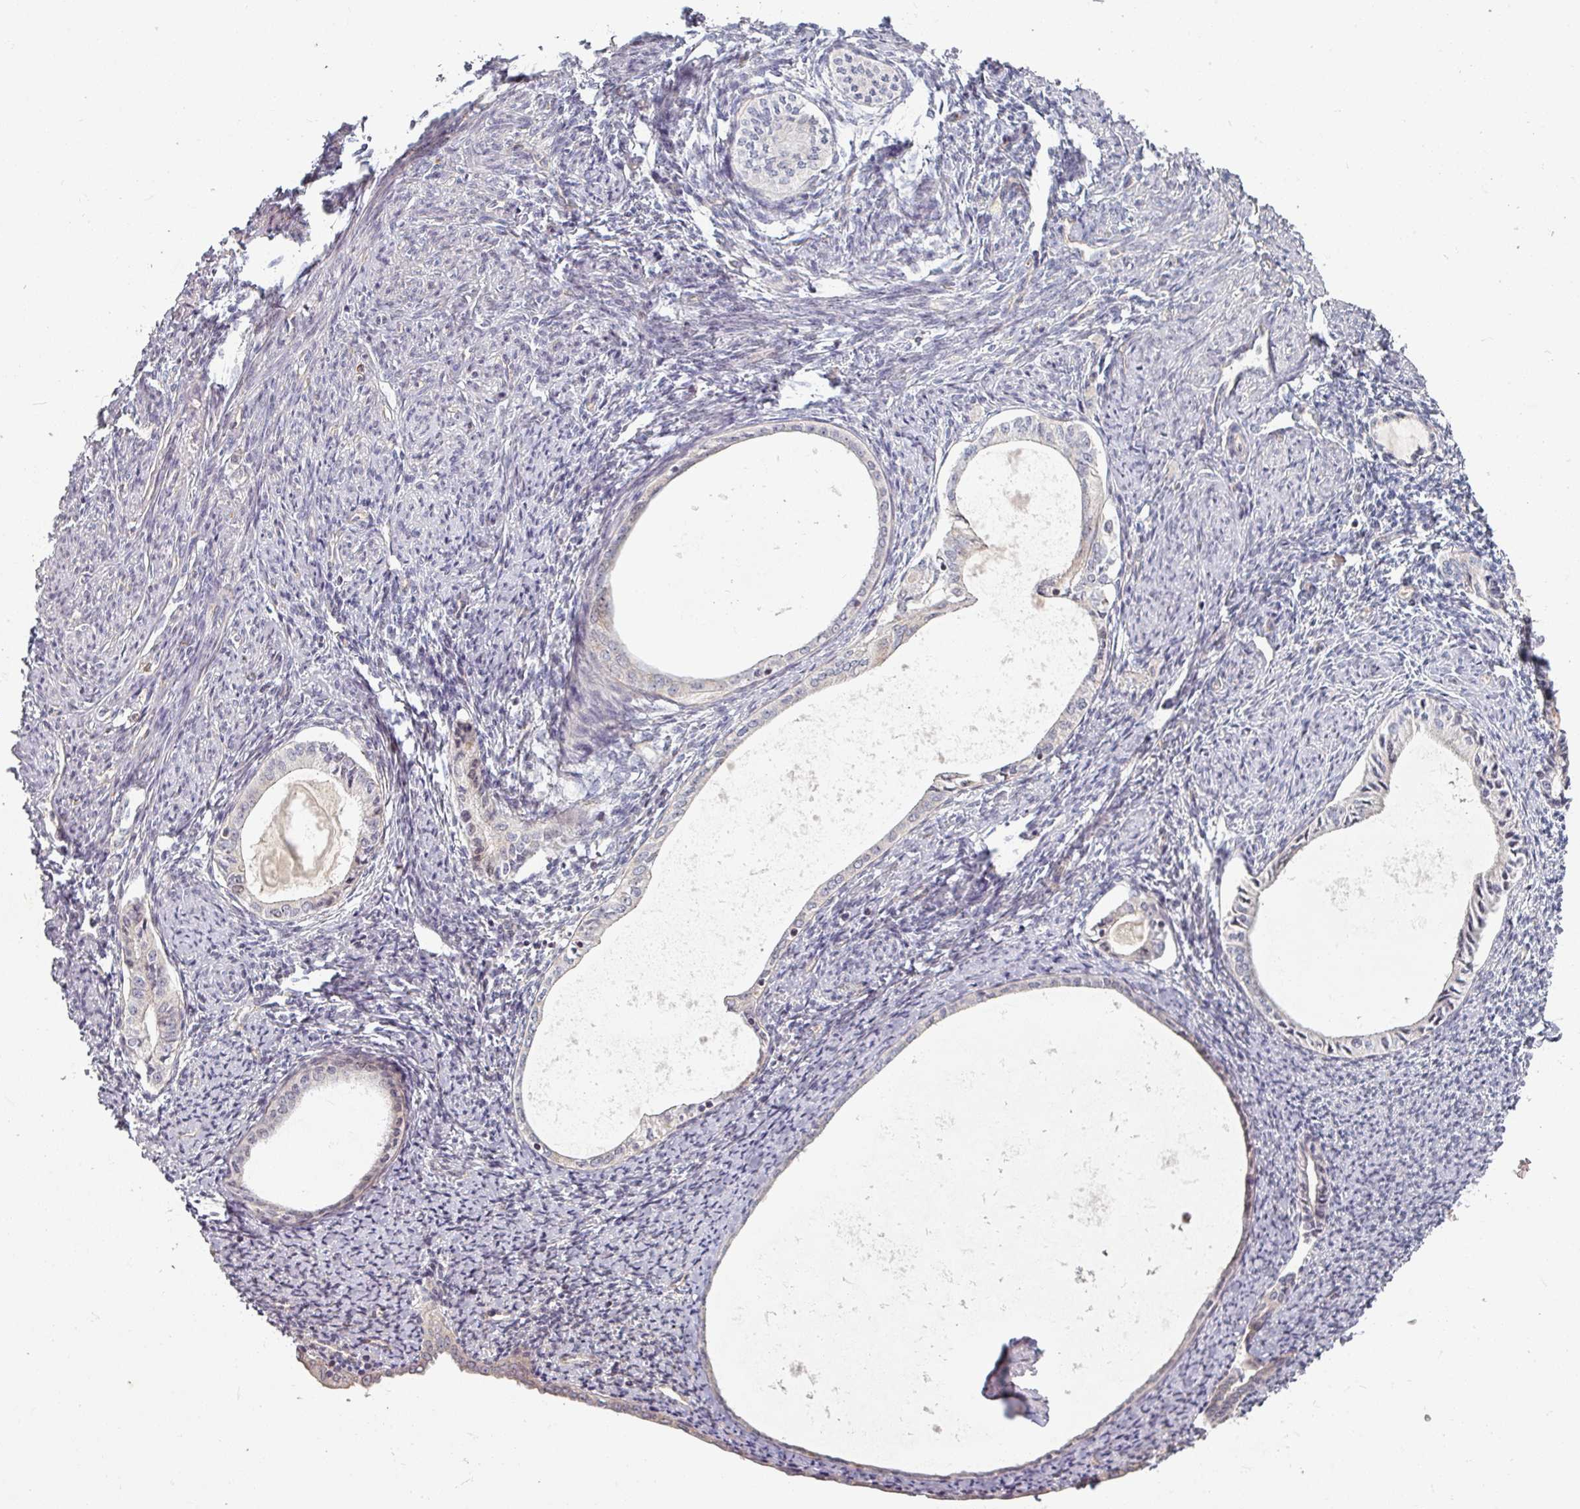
{"staining": {"intensity": "negative", "quantity": "none", "location": "none"}, "tissue": "endometrium", "cell_type": "Cells in endometrial stroma", "image_type": "normal", "snomed": [{"axis": "morphology", "description": "Normal tissue, NOS"}, {"axis": "topography", "description": "Endometrium"}], "caption": "Immunohistochemistry photomicrograph of normal human endometrium stained for a protein (brown), which exhibits no expression in cells in endometrial stroma.", "gene": "PLEKHJ1", "patient": {"sex": "female", "age": 63}}